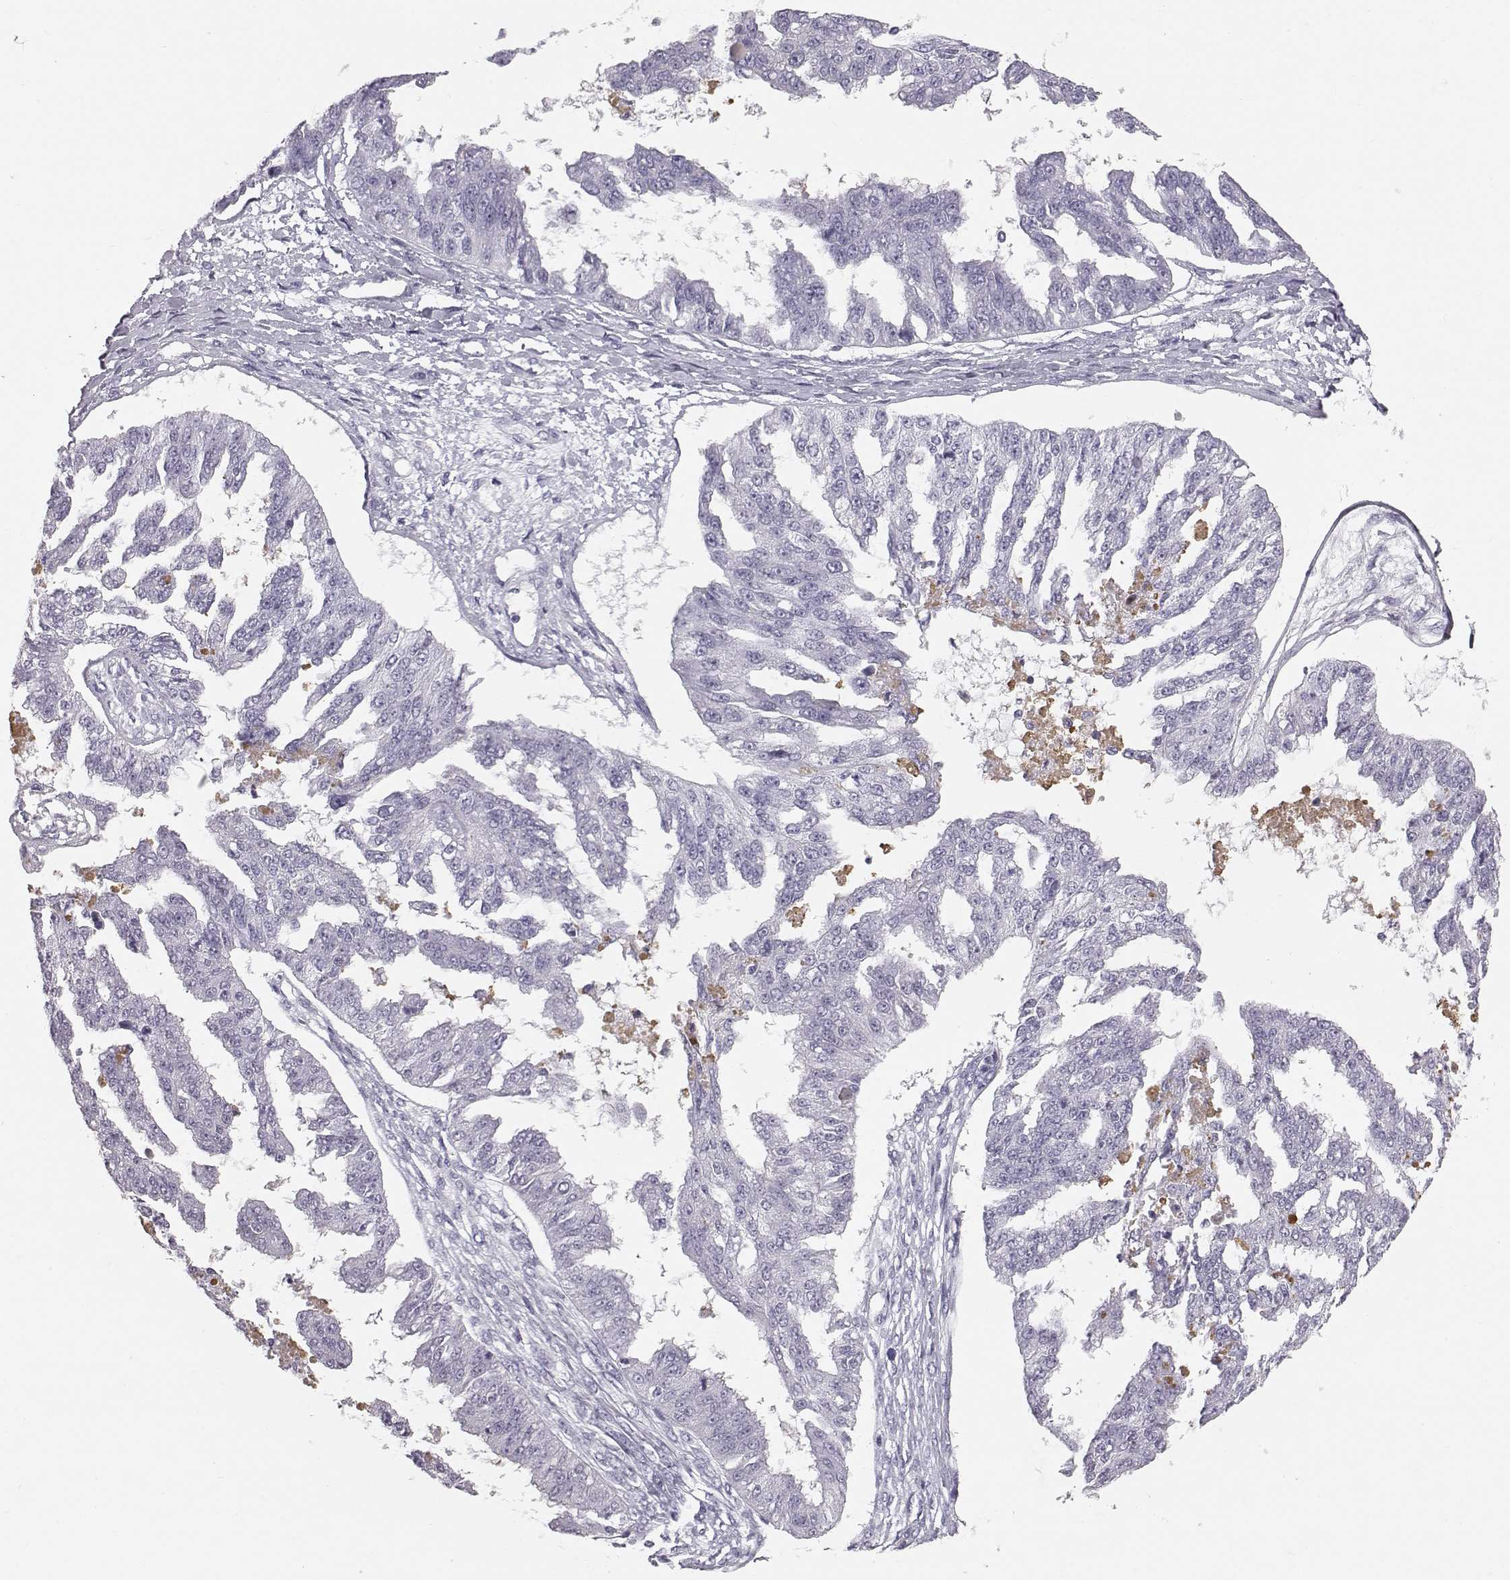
{"staining": {"intensity": "negative", "quantity": "none", "location": "none"}, "tissue": "ovarian cancer", "cell_type": "Tumor cells", "image_type": "cancer", "snomed": [{"axis": "morphology", "description": "Cystadenocarcinoma, serous, NOS"}, {"axis": "topography", "description": "Ovary"}], "caption": "Tumor cells are negative for brown protein staining in ovarian cancer (serous cystadenocarcinoma).", "gene": "KRTAP16-1", "patient": {"sex": "female", "age": 58}}